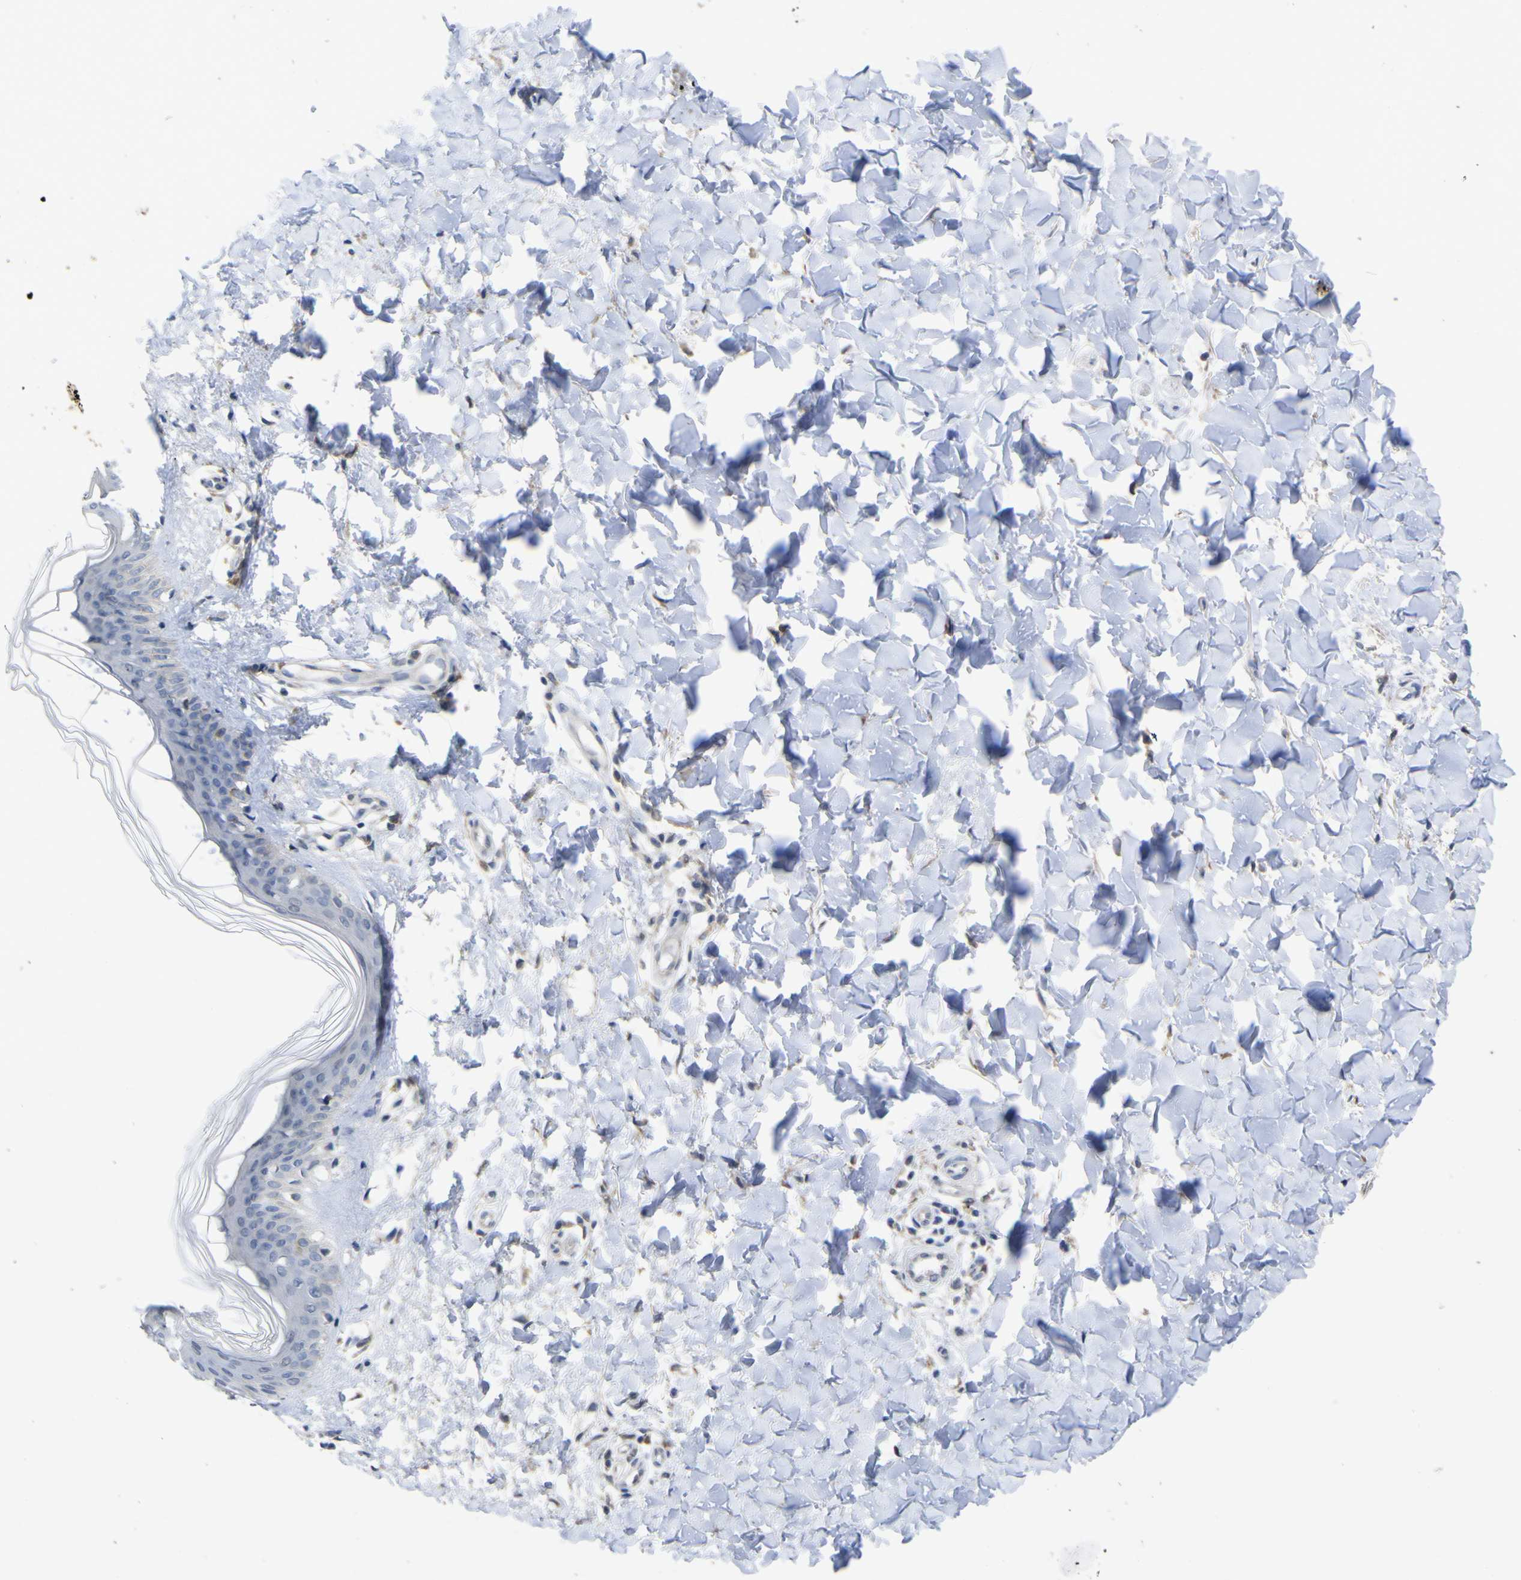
{"staining": {"intensity": "weak", "quantity": ">75%", "location": "cytoplasmic/membranous"}, "tissue": "skin", "cell_type": "Fibroblasts", "image_type": "normal", "snomed": [{"axis": "morphology", "description": "Normal tissue, NOS"}, {"axis": "topography", "description": "Skin"}], "caption": "Immunohistochemistry (IHC) staining of normal skin, which displays low levels of weak cytoplasmic/membranous expression in about >75% of fibroblasts indicating weak cytoplasmic/membranous protein staining. The staining was performed using DAB (3,3'-diaminobenzidine) (brown) for protein detection and nuclei were counterstained in hematoxylin (blue).", "gene": "TNFRSF11A", "patient": {"sex": "female", "age": 41}}